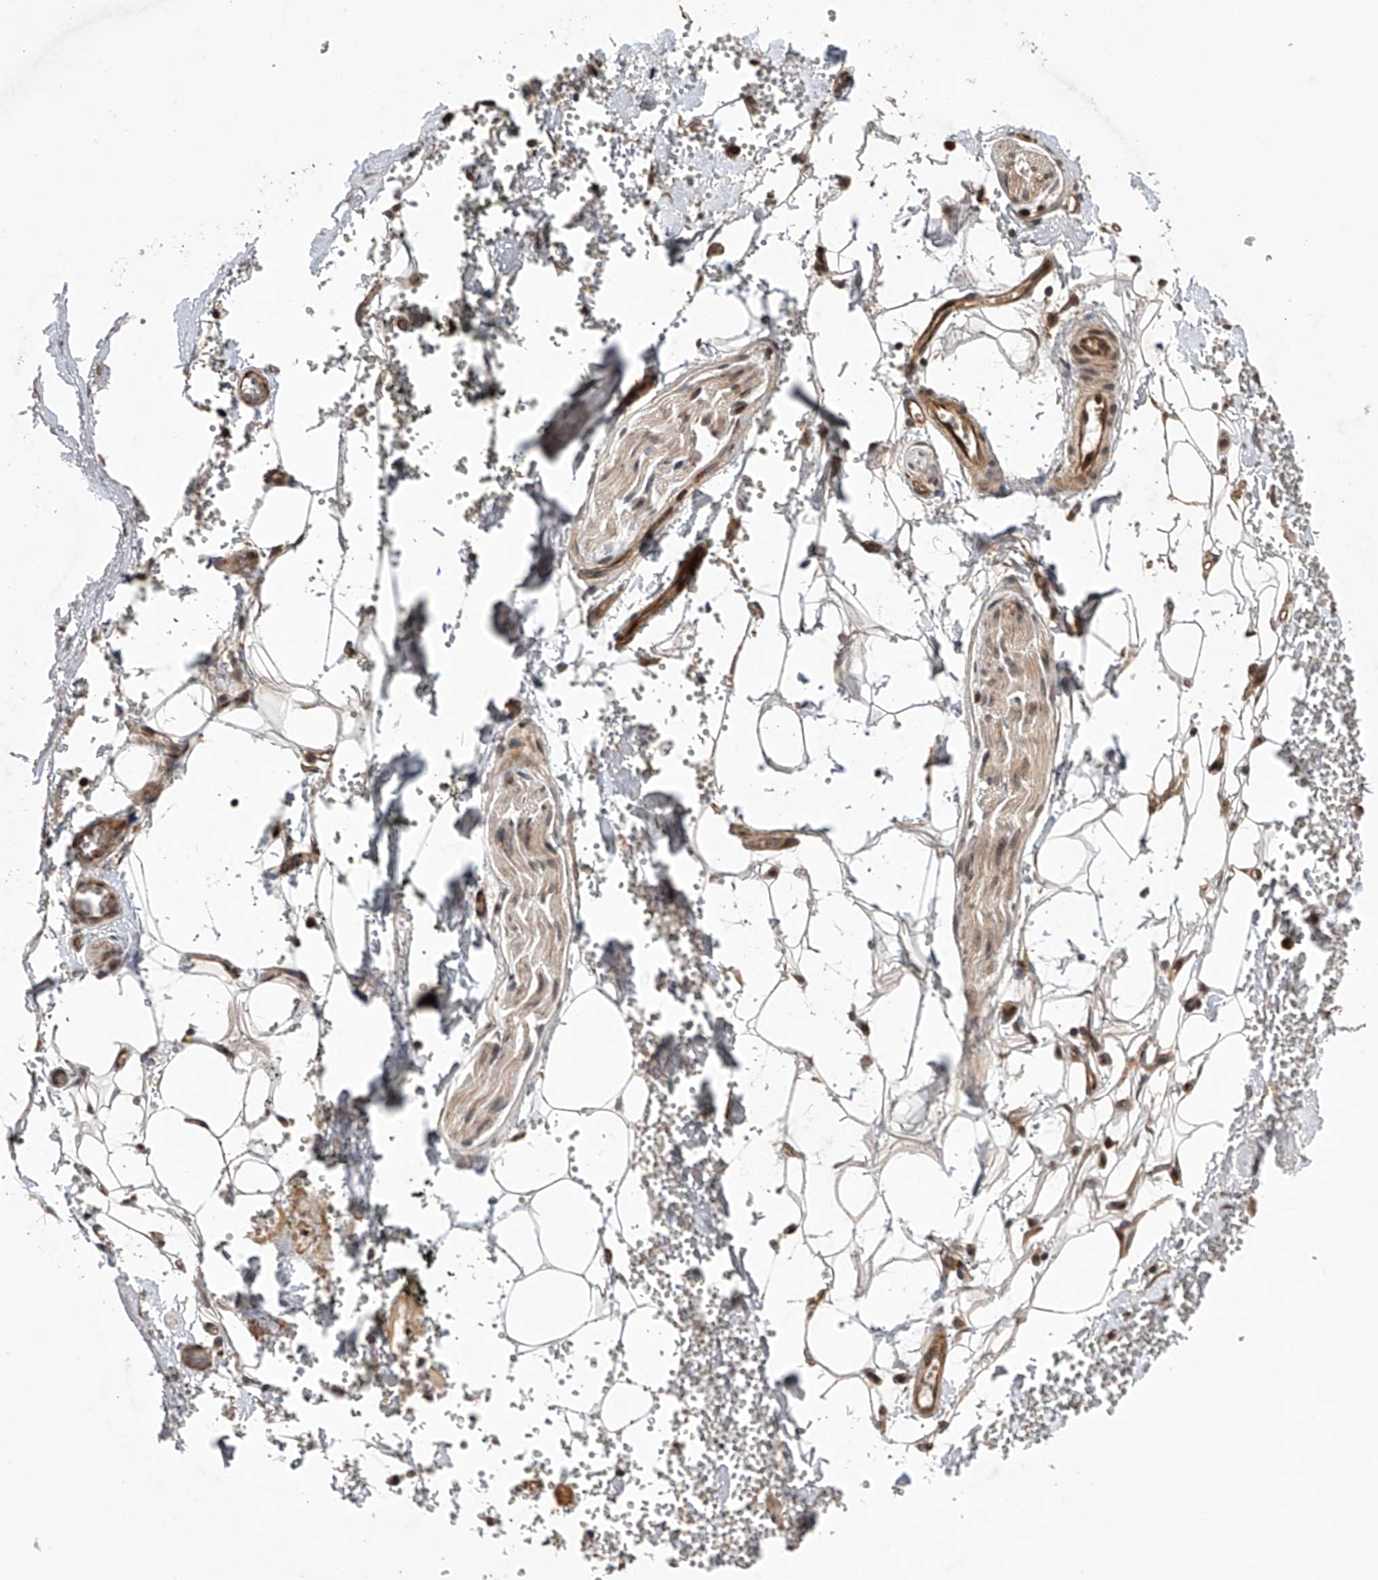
{"staining": {"intensity": "negative", "quantity": "none", "location": "none"}, "tissue": "adipose tissue", "cell_type": "Adipocytes", "image_type": "normal", "snomed": [{"axis": "morphology", "description": "Normal tissue, NOS"}, {"axis": "morphology", "description": "Adenocarcinoma, NOS"}, {"axis": "topography", "description": "Pancreas"}, {"axis": "topography", "description": "Peripheral nerve tissue"}], "caption": "Adipocytes show no significant expression in benign adipose tissue.", "gene": "MAP3K11", "patient": {"sex": "male", "age": 59}}